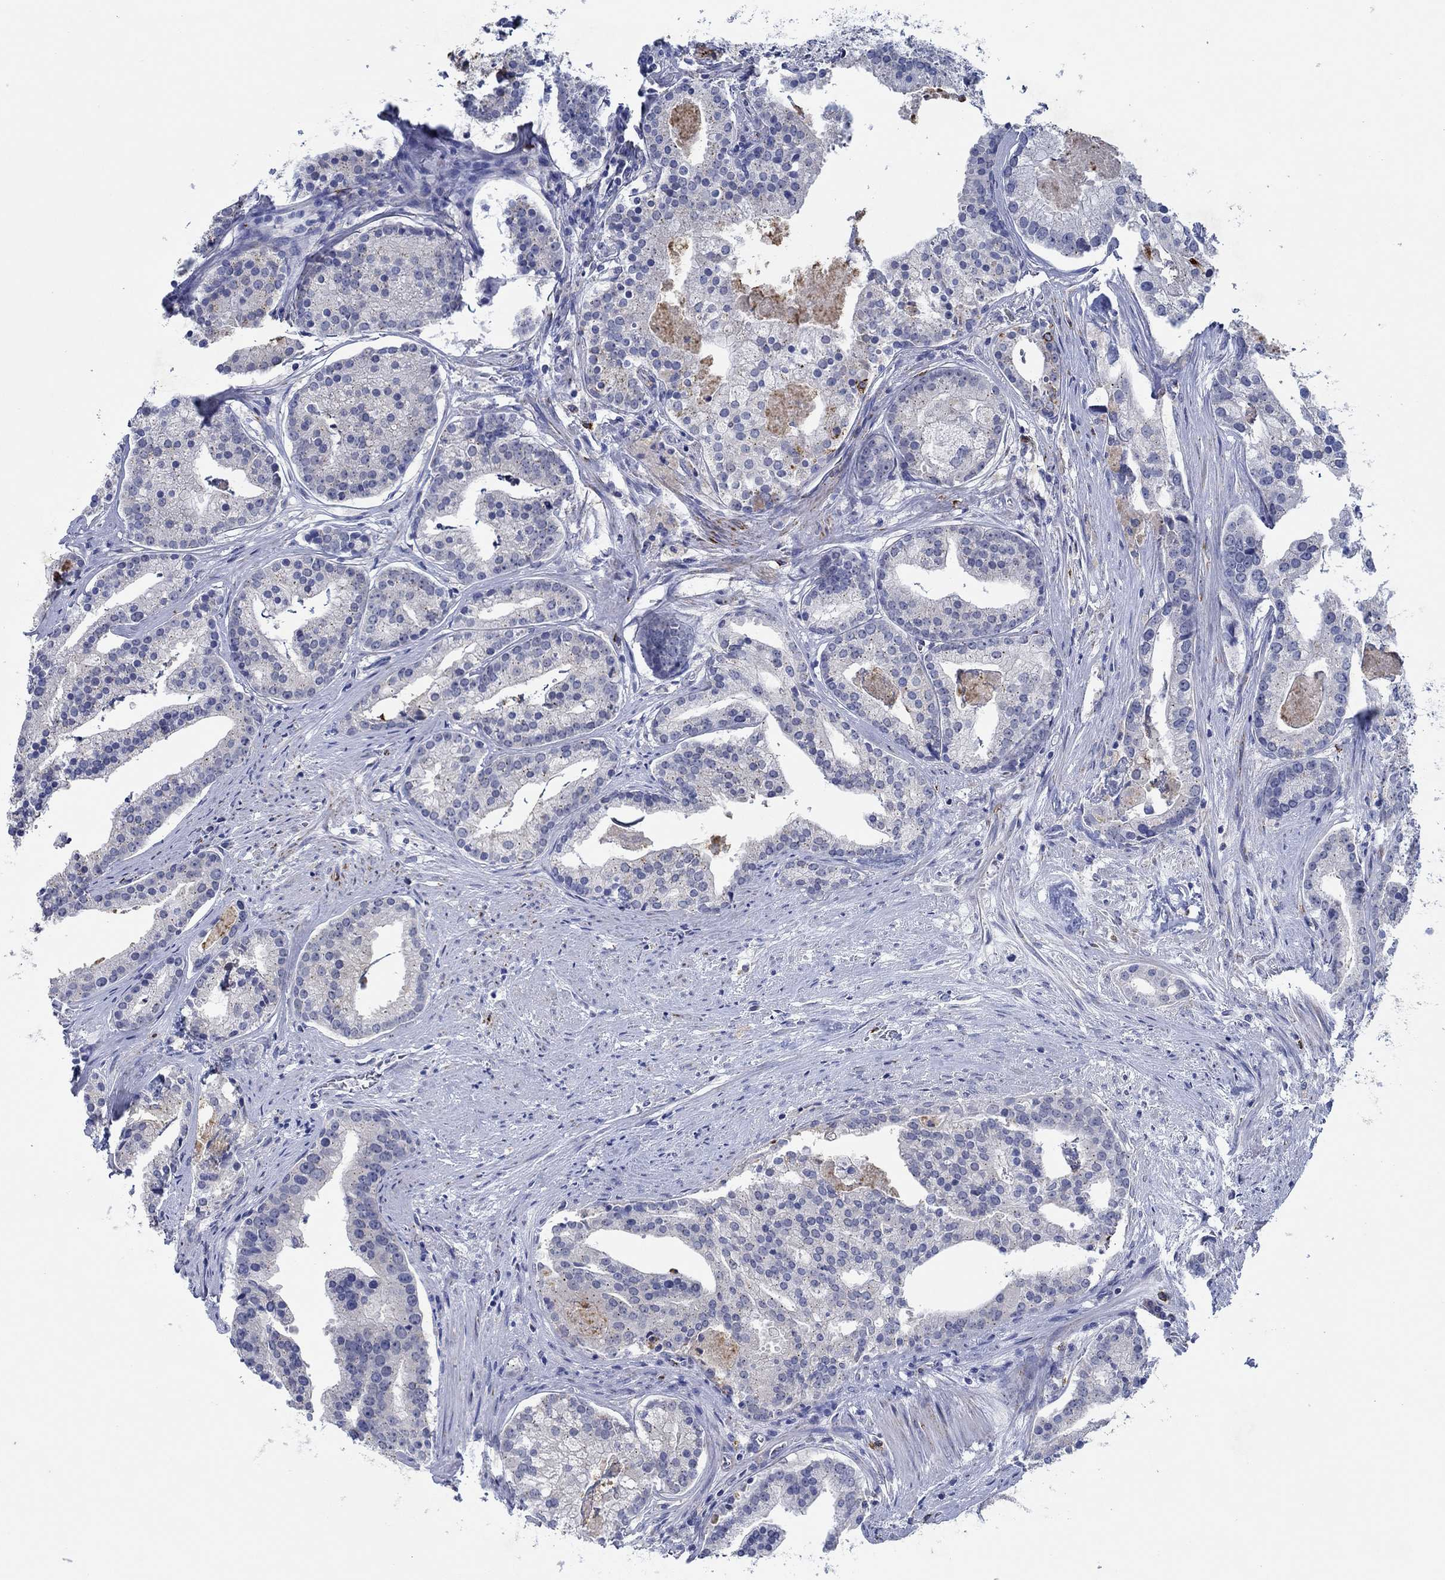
{"staining": {"intensity": "negative", "quantity": "none", "location": "none"}, "tissue": "prostate cancer", "cell_type": "Tumor cells", "image_type": "cancer", "snomed": [{"axis": "morphology", "description": "Adenocarcinoma, NOS"}, {"axis": "topography", "description": "Prostate and seminal vesicle, NOS"}, {"axis": "topography", "description": "Prostate"}], "caption": "A histopathology image of prostate cancer (adenocarcinoma) stained for a protein displays no brown staining in tumor cells.", "gene": "CPM", "patient": {"sex": "male", "age": 44}}